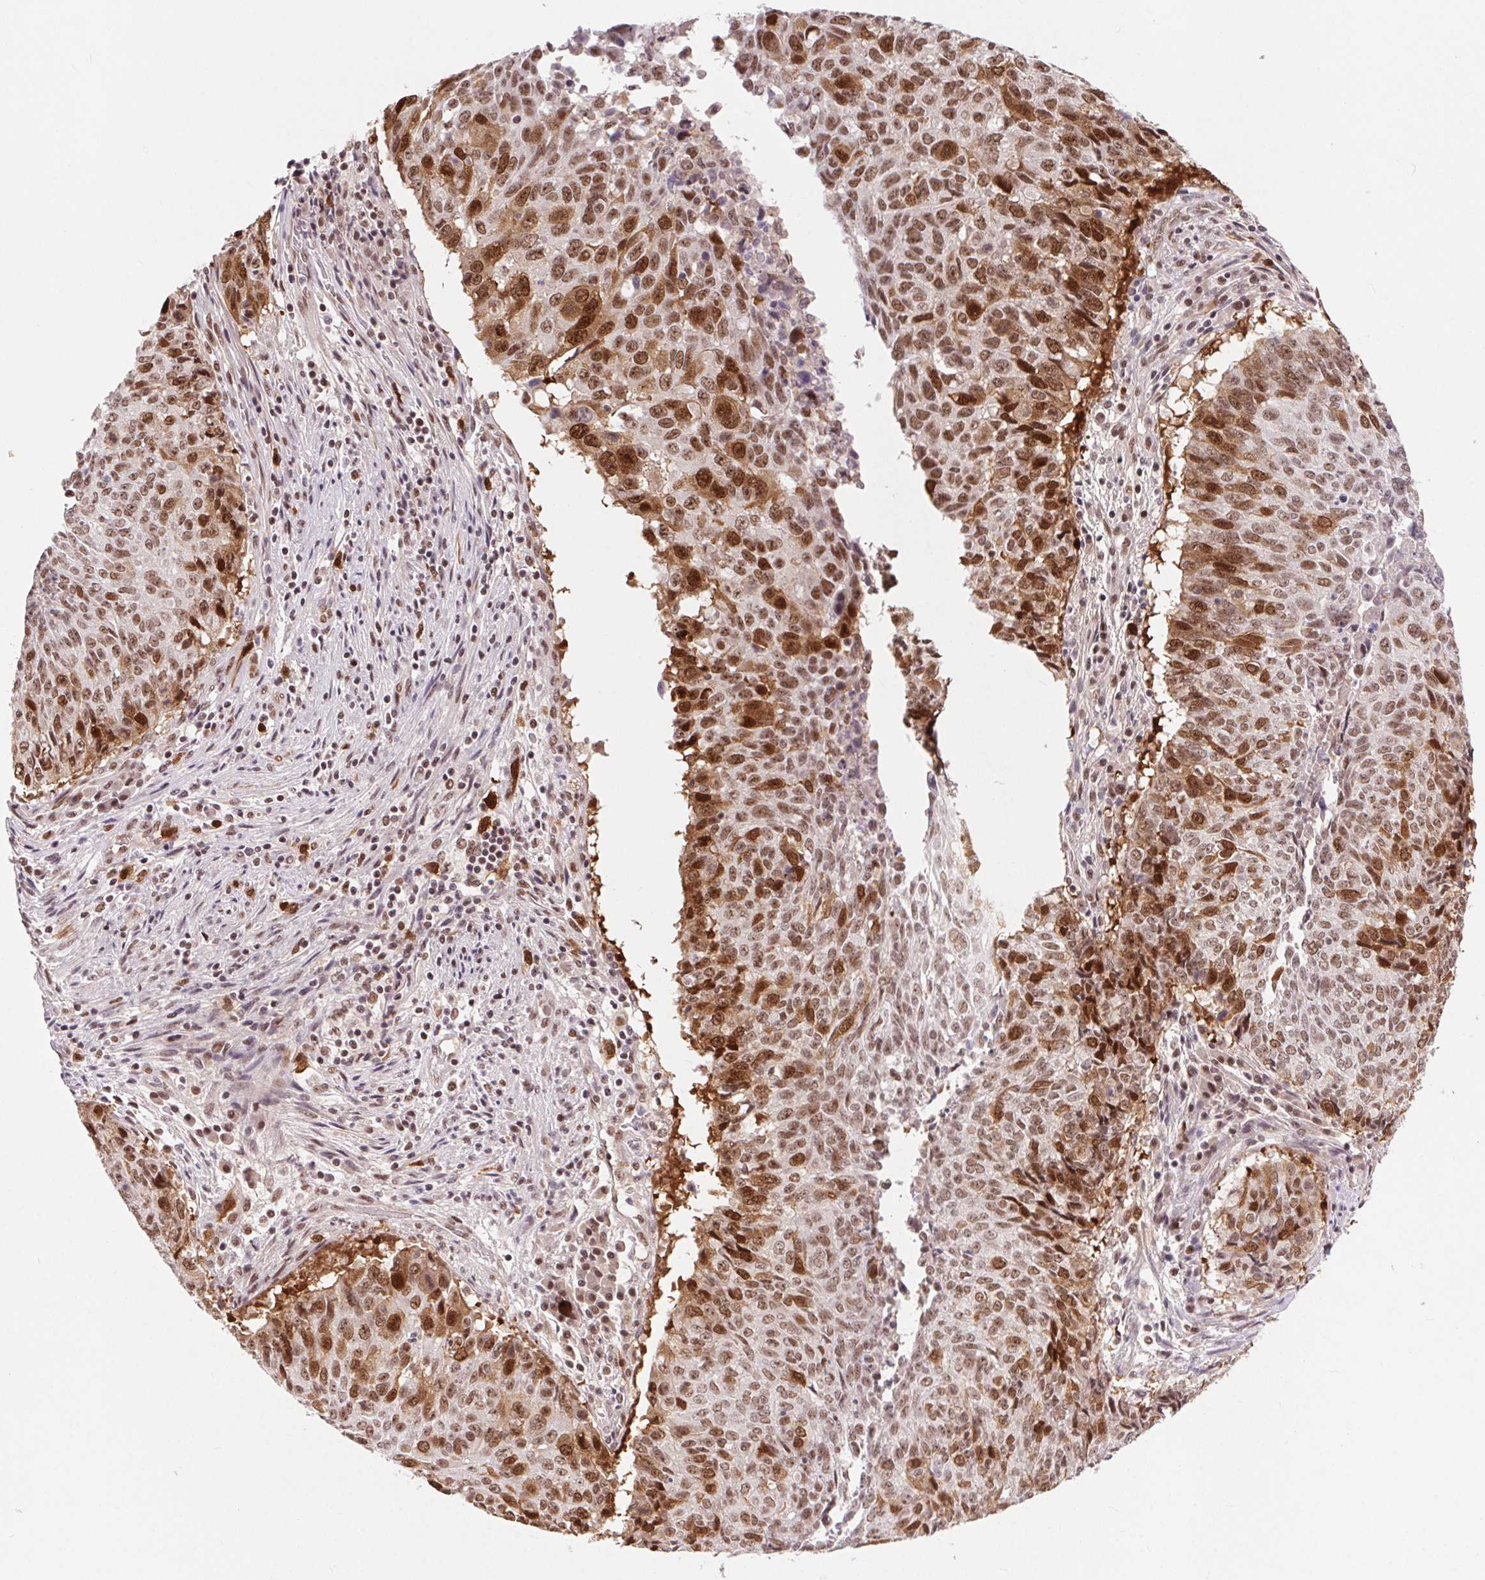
{"staining": {"intensity": "strong", "quantity": ">75%", "location": "cytoplasmic/membranous,nuclear"}, "tissue": "lung cancer", "cell_type": "Tumor cells", "image_type": "cancer", "snomed": [{"axis": "morphology", "description": "Normal tissue, NOS"}, {"axis": "morphology", "description": "Squamous cell carcinoma, NOS"}, {"axis": "topography", "description": "Bronchus"}, {"axis": "topography", "description": "Lung"}], "caption": "Tumor cells display high levels of strong cytoplasmic/membranous and nuclear positivity in approximately >75% of cells in lung squamous cell carcinoma. Nuclei are stained in blue.", "gene": "CD2BP2", "patient": {"sex": "male", "age": 64}}